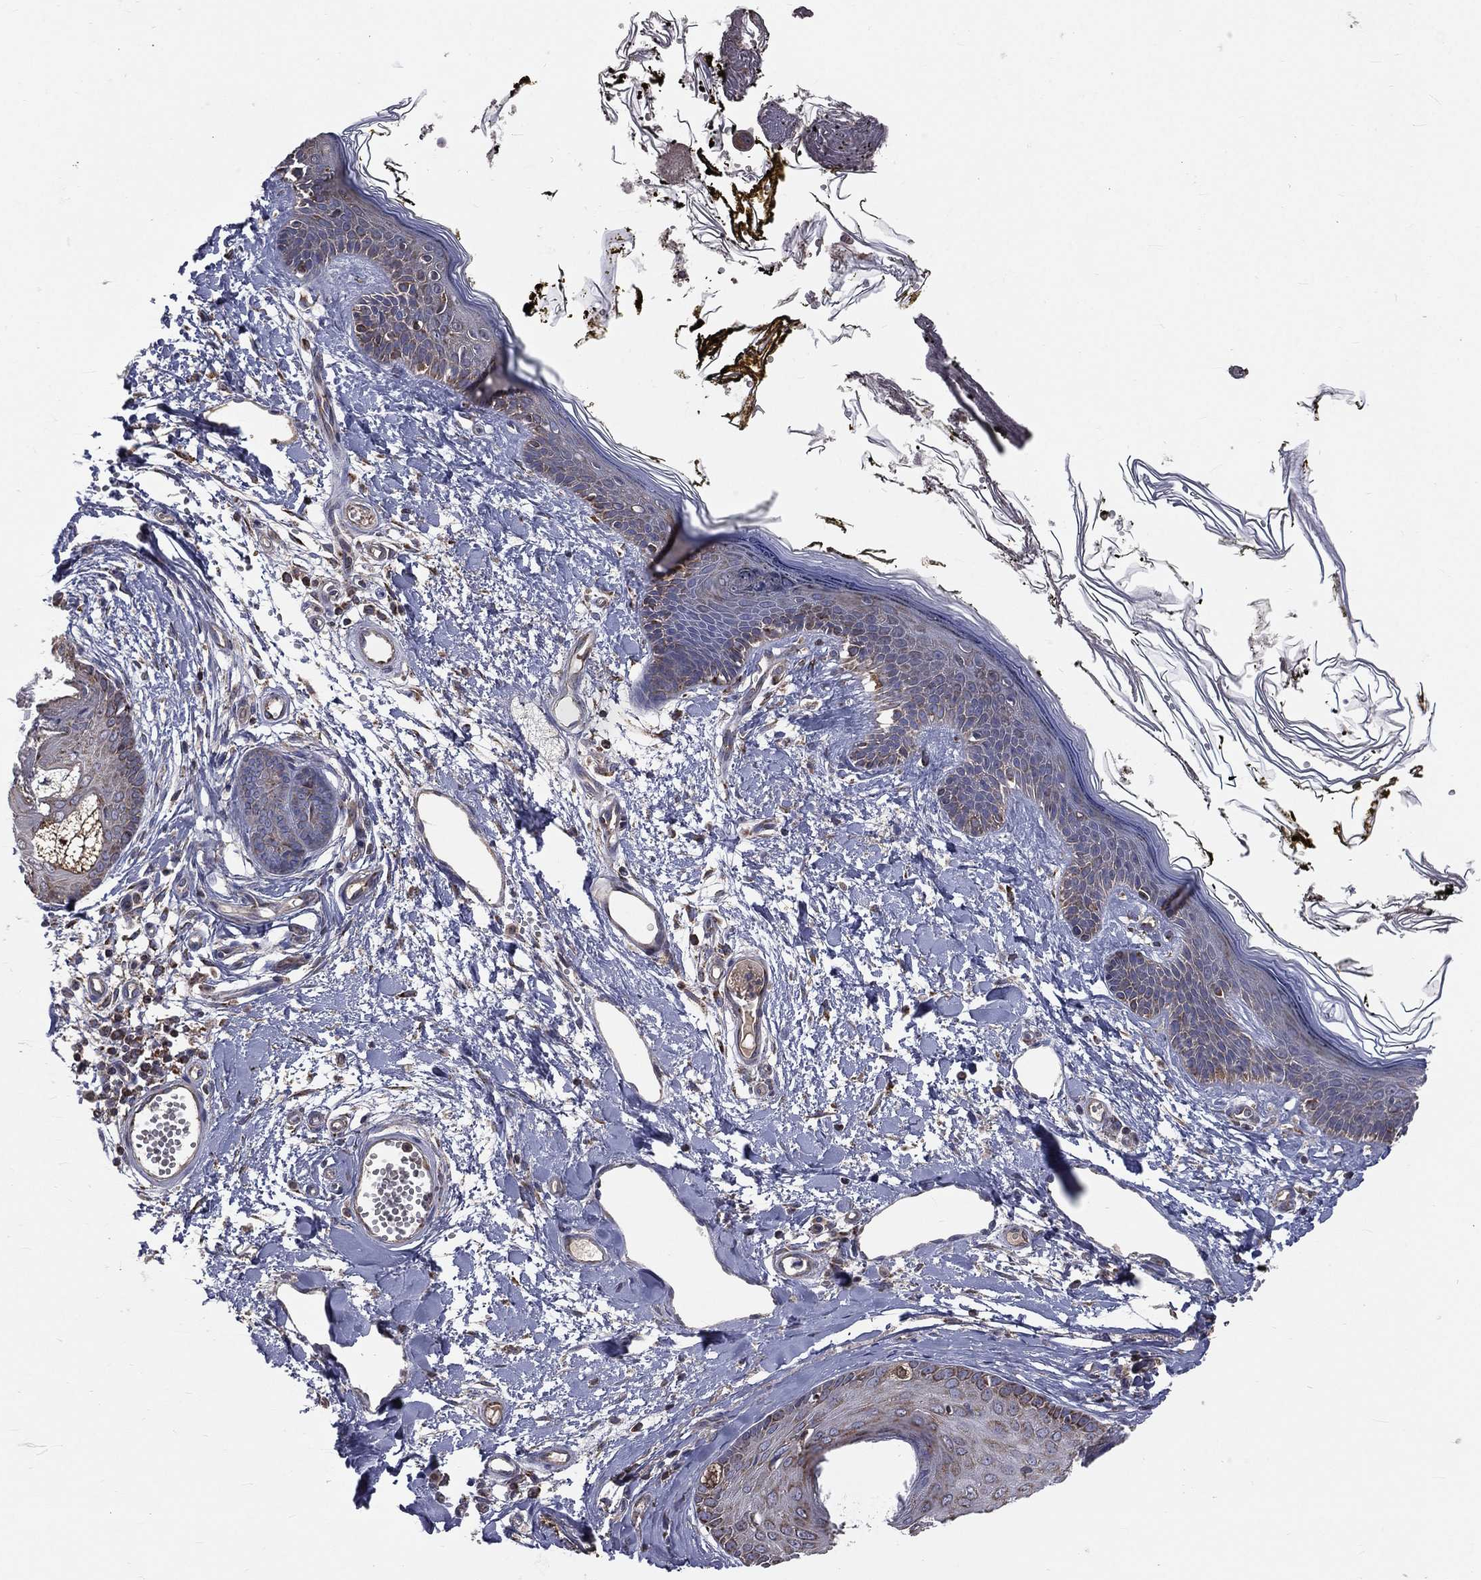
{"staining": {"intensity": "negative", "quantity": "none", "location": "none"}, "tissue": "skin", "cell_type": "Fibroblasts", "image_type": "normal", "snomed": [{"axis": "morphology", "description": "Normal tissue, NOS"}, {"axis": "topography", "description": "Skin"}], "caption": "The photomicrograph demonstrates no significant staining in fibroblasts of skin.", "gene": "GPD1", "patient": {"sex": "male", "age": 76}}